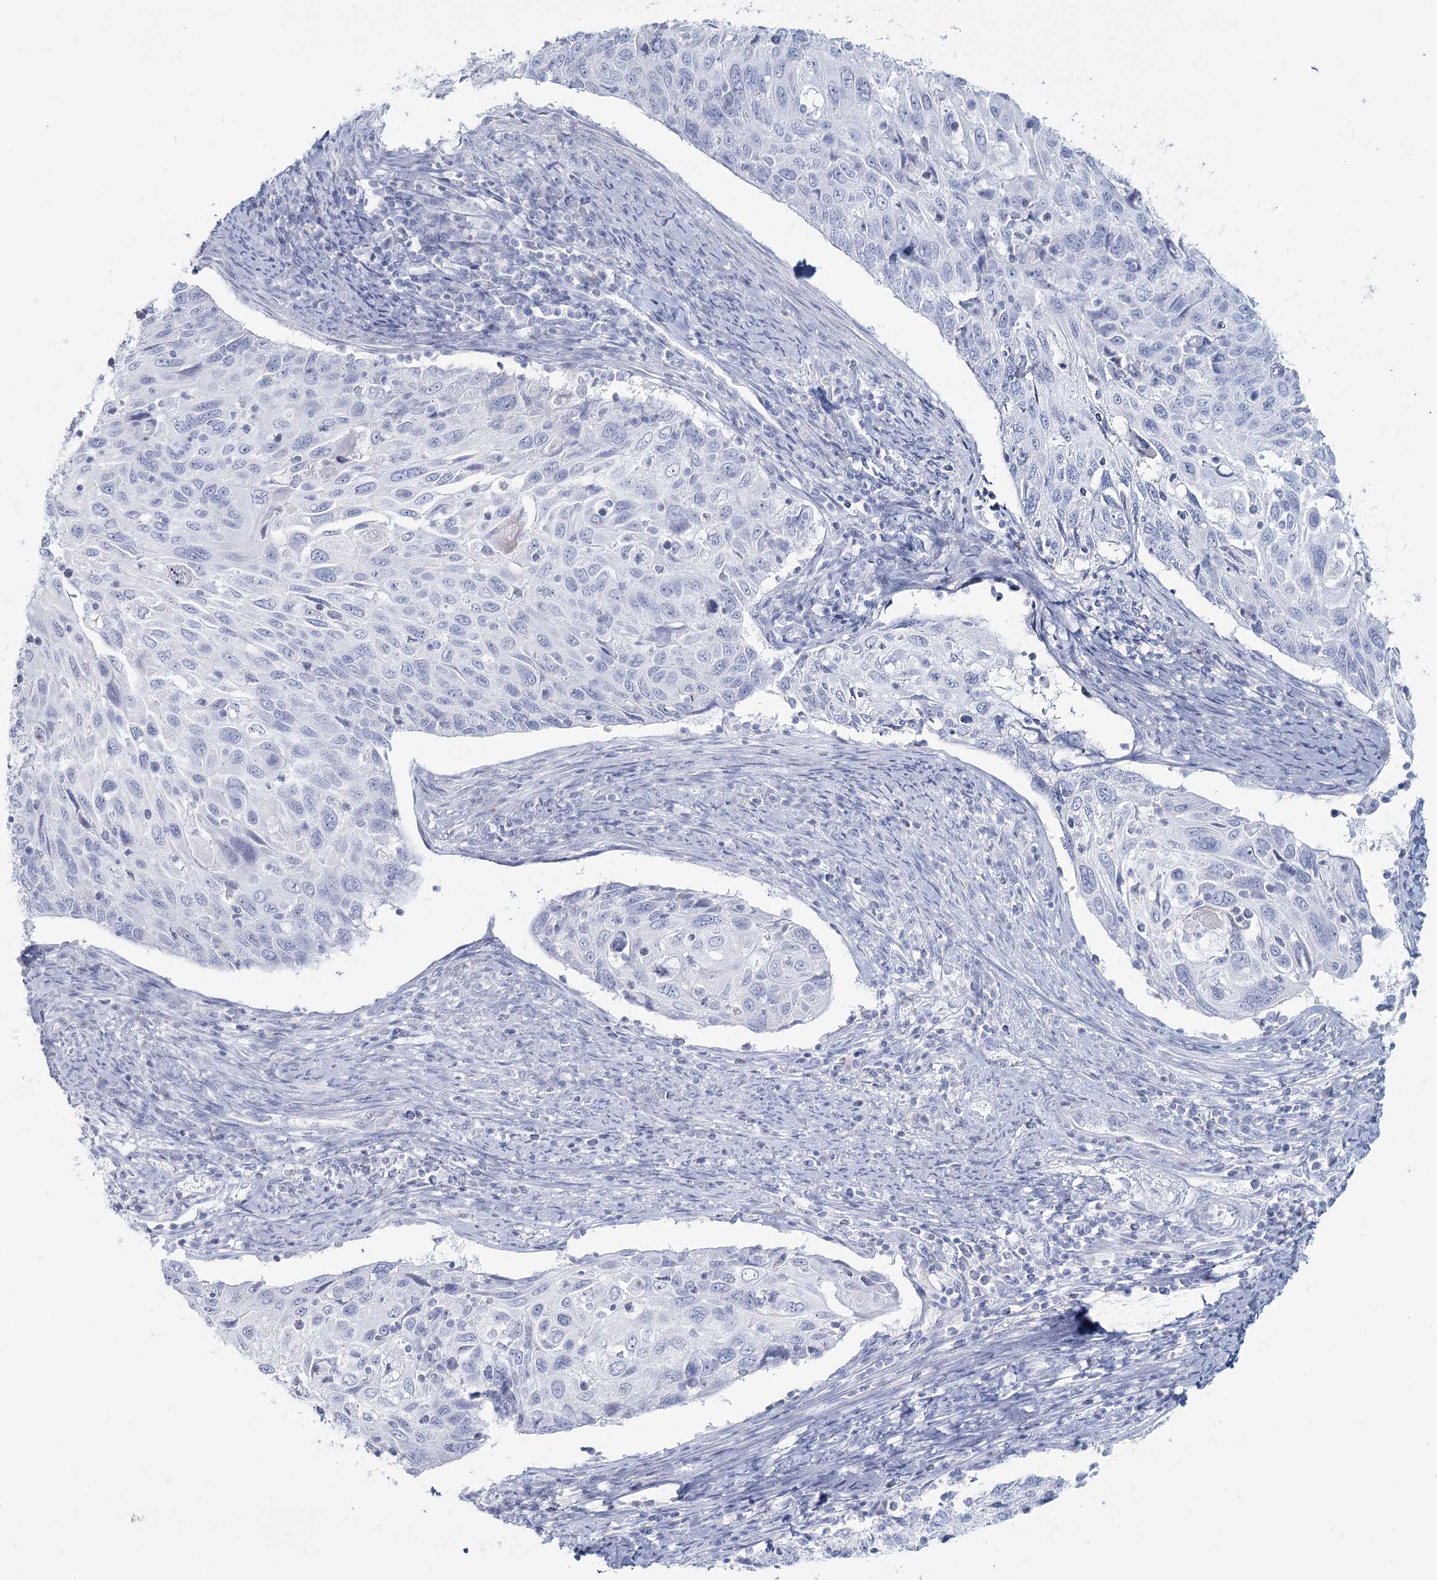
{"staining": {"intensity": "negative", "quantity": "none", "location": "none"}, "tissue": "cervical cancer", "cell_type": "Tumor cells", "image_type": "cancer", "snomed": [{"axis": "morphology", "description": "Squamous cell carcinoma, NOS"}, {"axis": "topography", "description": "Cervix"}], "caption": "Human squamous cell carcinoma (cervical) stained for a protein using immunohistochemistry demonstrates no expression in tumor cells.", "gene": "SLC6A19", "patient": {"sex": "female", "age": 70}}